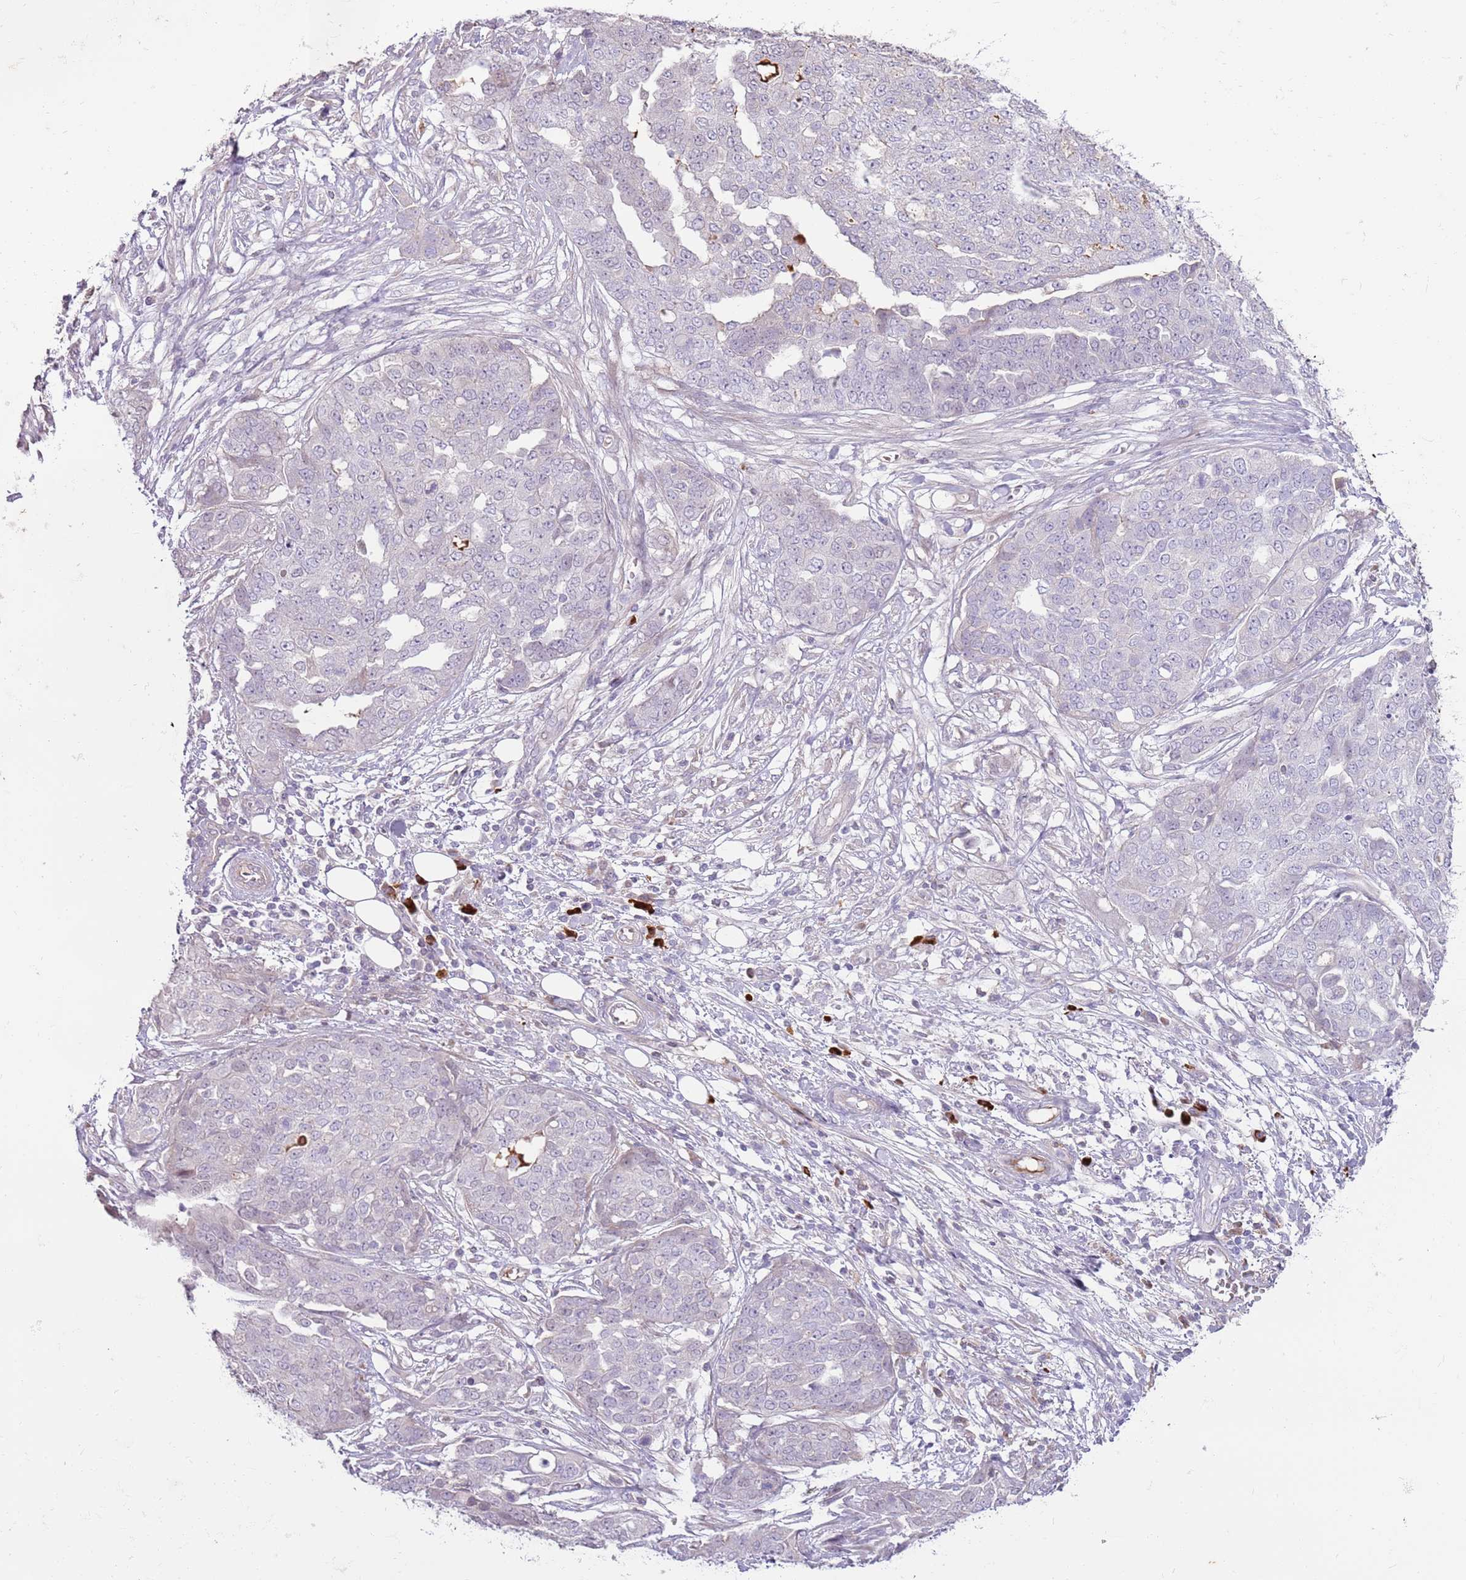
{"staining": {"intensity": "negative", "quantity": "none", "location": "none"}, "tissue": "ovarian cancer", "cell_type": "Tumor cells", "image_type": "cancer", "snomed": [{"axis": "morphology", "description": "Cystadenocarcinoma, serous, NOS"}, {"axis": "topography", "description": "Soft tissue"}, {"axis": "topography", "description": "Ovary"}], "caption": "Immunohistochemistry (IHC) image of ovarian cancer (serous cystadenocarcinoma) stained for a protein (brown), which demonstrates no positivity in tumor cells.", "gene": "MCUB", "patient": {"sex": "female", "age": 57}}